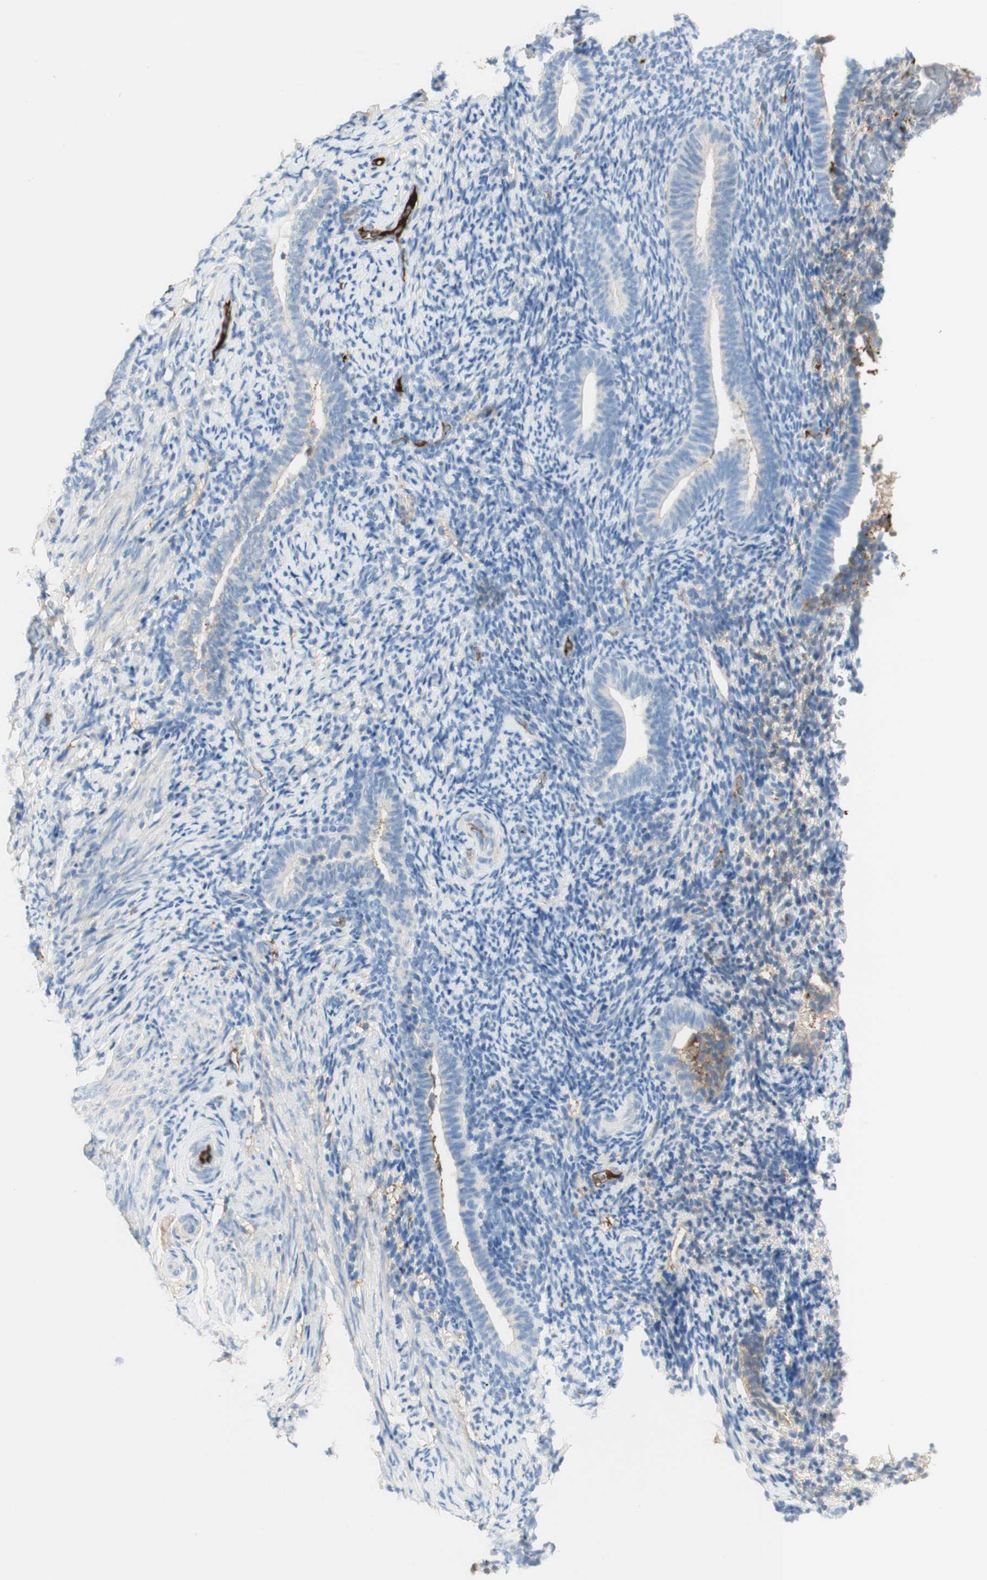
{"staining": {"intensity": "negative", "quantity": "none", "location": "none"}, "tissue": "endometrium", "cell_type": "Cells in endometrial stroma", "image_type": "normal", "snomed": [{"axis": "morphology", "description": "Normal tissue, NOS"}, {"axis": "topography", "description": "Endometrium"}], "caption": "A micrograph of endometrium stained for a protein demonstrates no brown staining in cells in endometrial stroma. (DAB (3,3'-diaminobenzidine) IHC with hematoxylin counter stain).", "gene": "KNG1", "patient": {"sex": "female", "age": 51}}